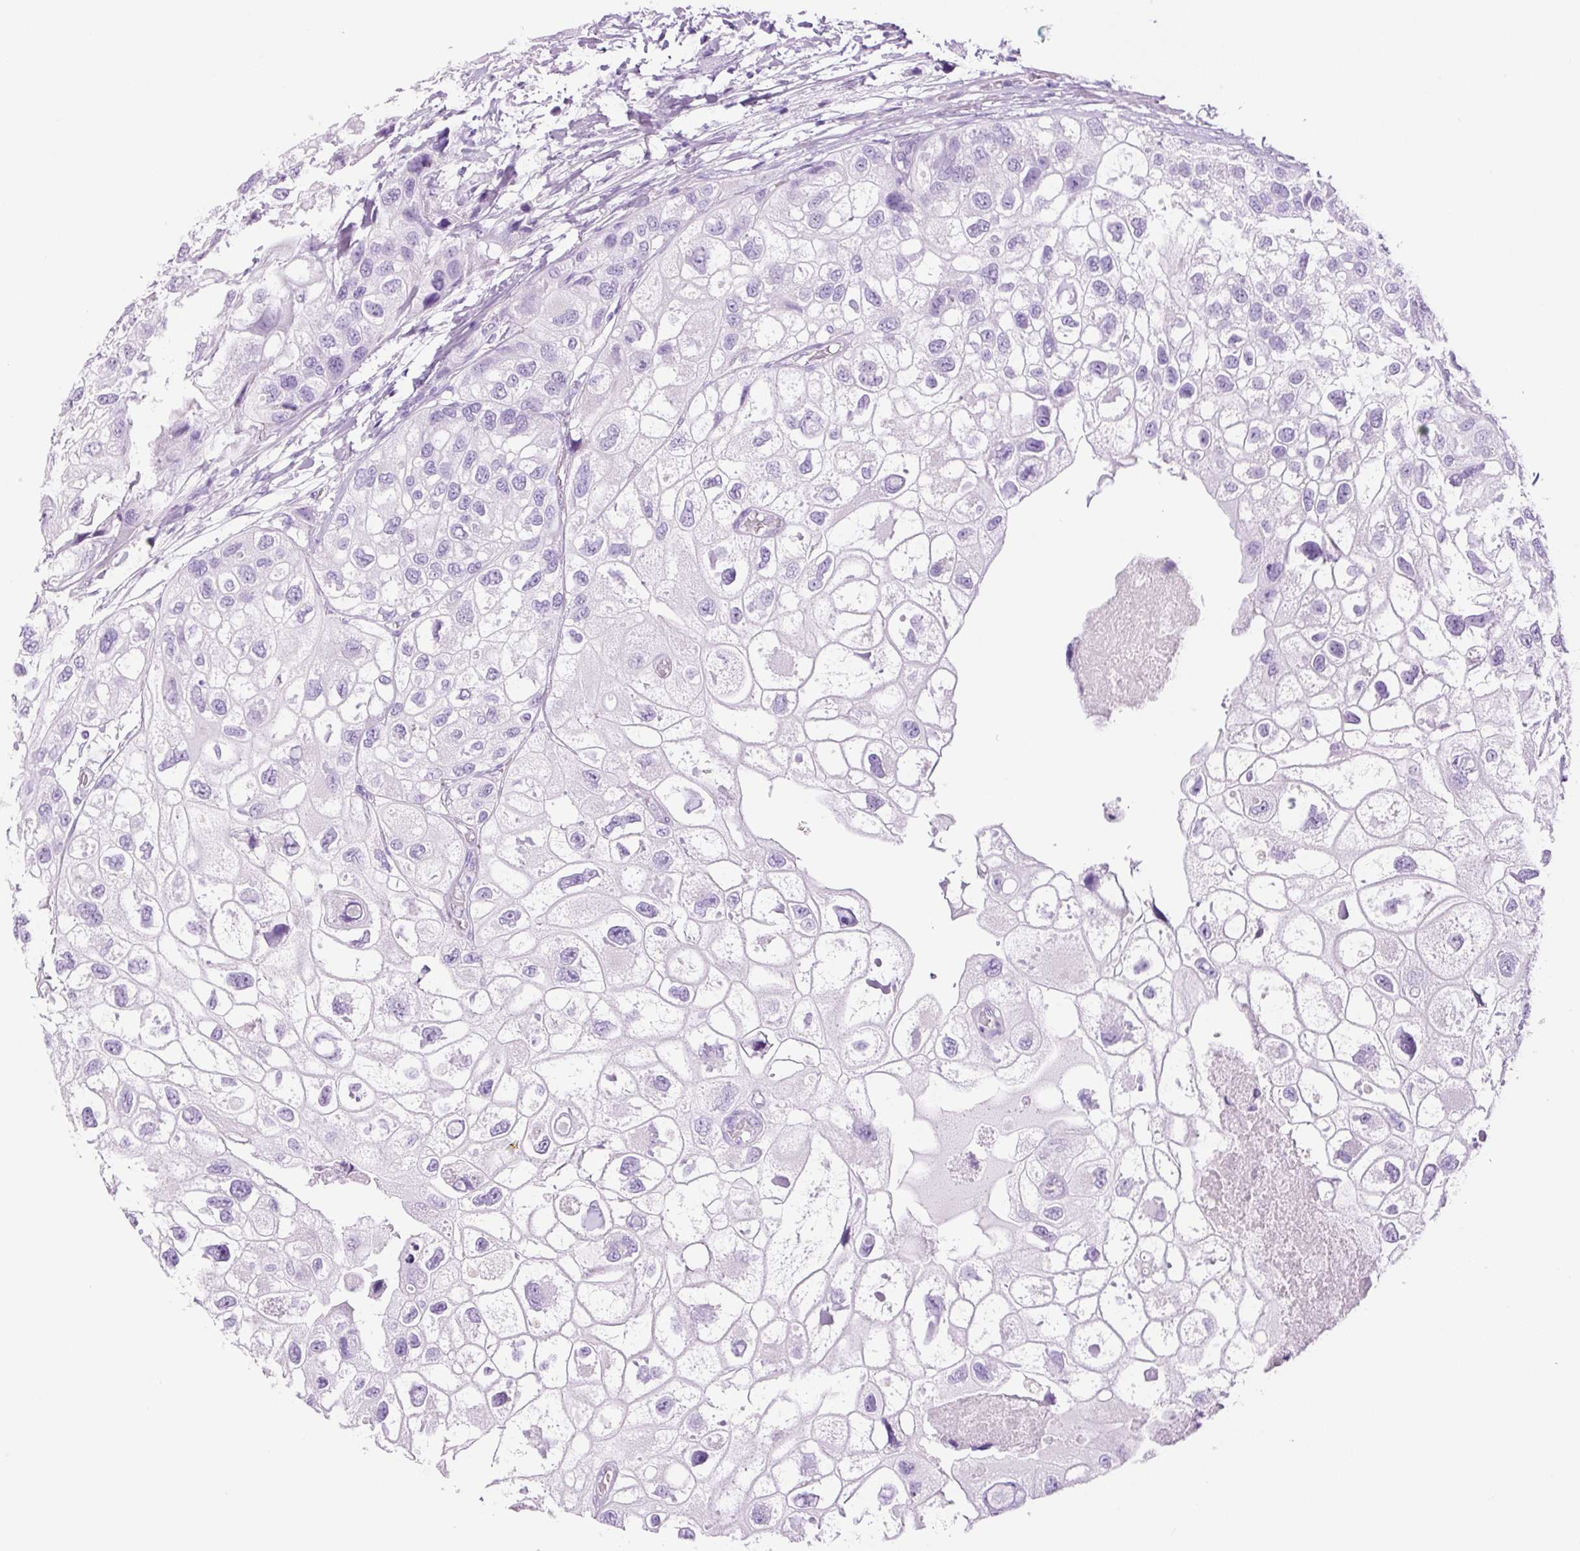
{"staining": {"intensity": "negative", "quantity": "none", "location": "none"}, "tissue": "urothelial cancer", "cell_type": "Tumor cells", "image_type": "cancer", "snomed": [{"axis": "morphology", "description": "Urothelial carcinoma, High grade"}, {"axis": "topography", "description": "Urinary bladder"}], "caption": "The immunohistochemistry (IHC) photomicrograph has no significant staining in tumor cells of urothelial cancer tissue.", "gene": "ADSS1", "patient": {"sex": "female", "age": 64}}